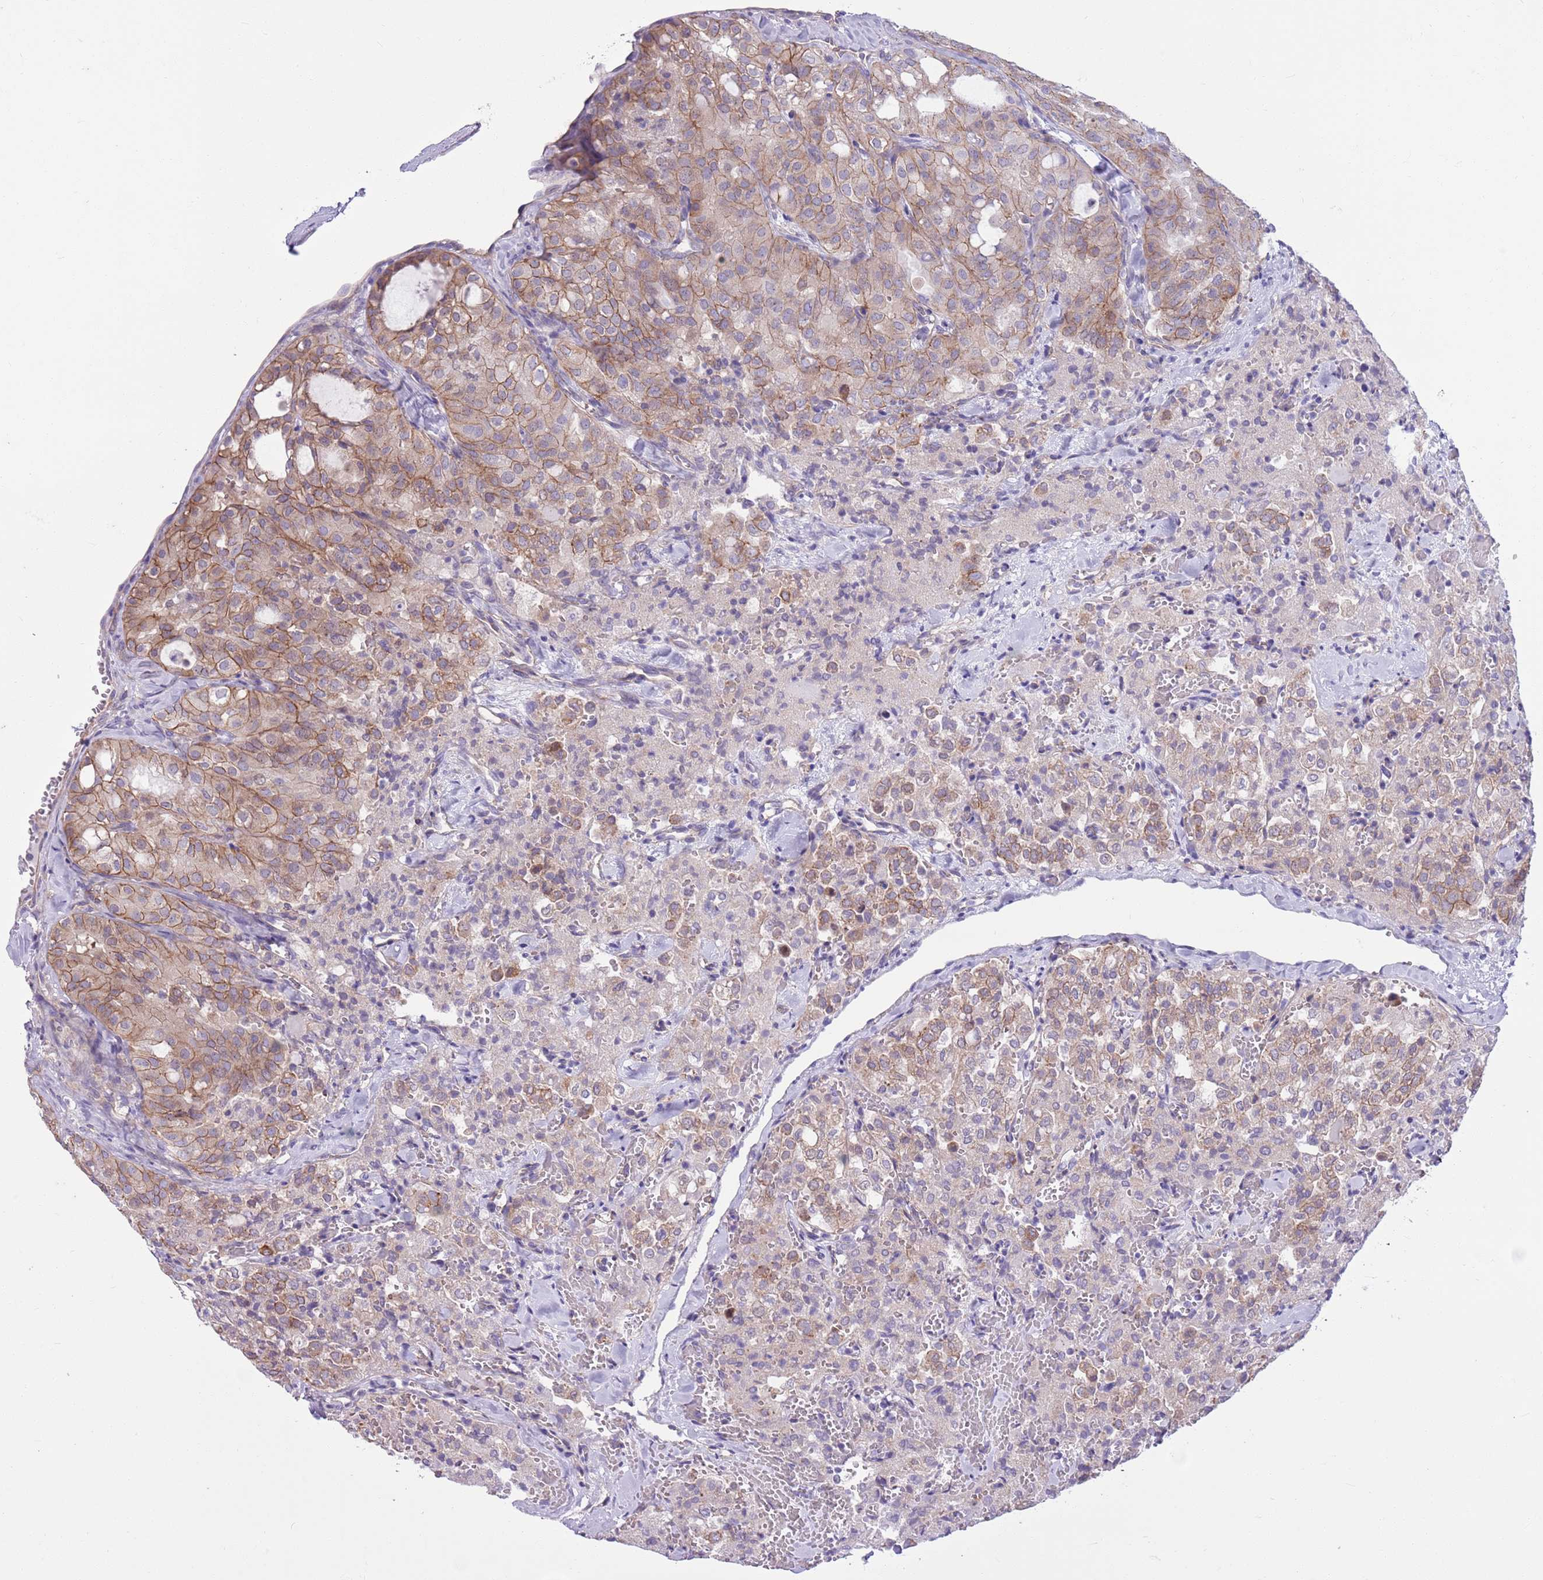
{"staining": {"intensity": "moderate", "quantity": "25%-75%", "location": "cytoplasmic/membranous"}, "tissue": "thyroid cancer", "cell_type": "Tumor cells", "image_type": "cancer", "snomed": [{"axis": "morphology", "description": "Follicular adenoma carcinoma, NOS"}, {"axis": "topography", "description": "Thyroid gland"}], "caption": "The photomicrograph shows staining of thyroid cancer, revealing moderate cytoplasmic/membranous protein expression (brown color) within tumor cells.", "gene": "PARP8", "patient": {"sex": "male", "age": 75}}